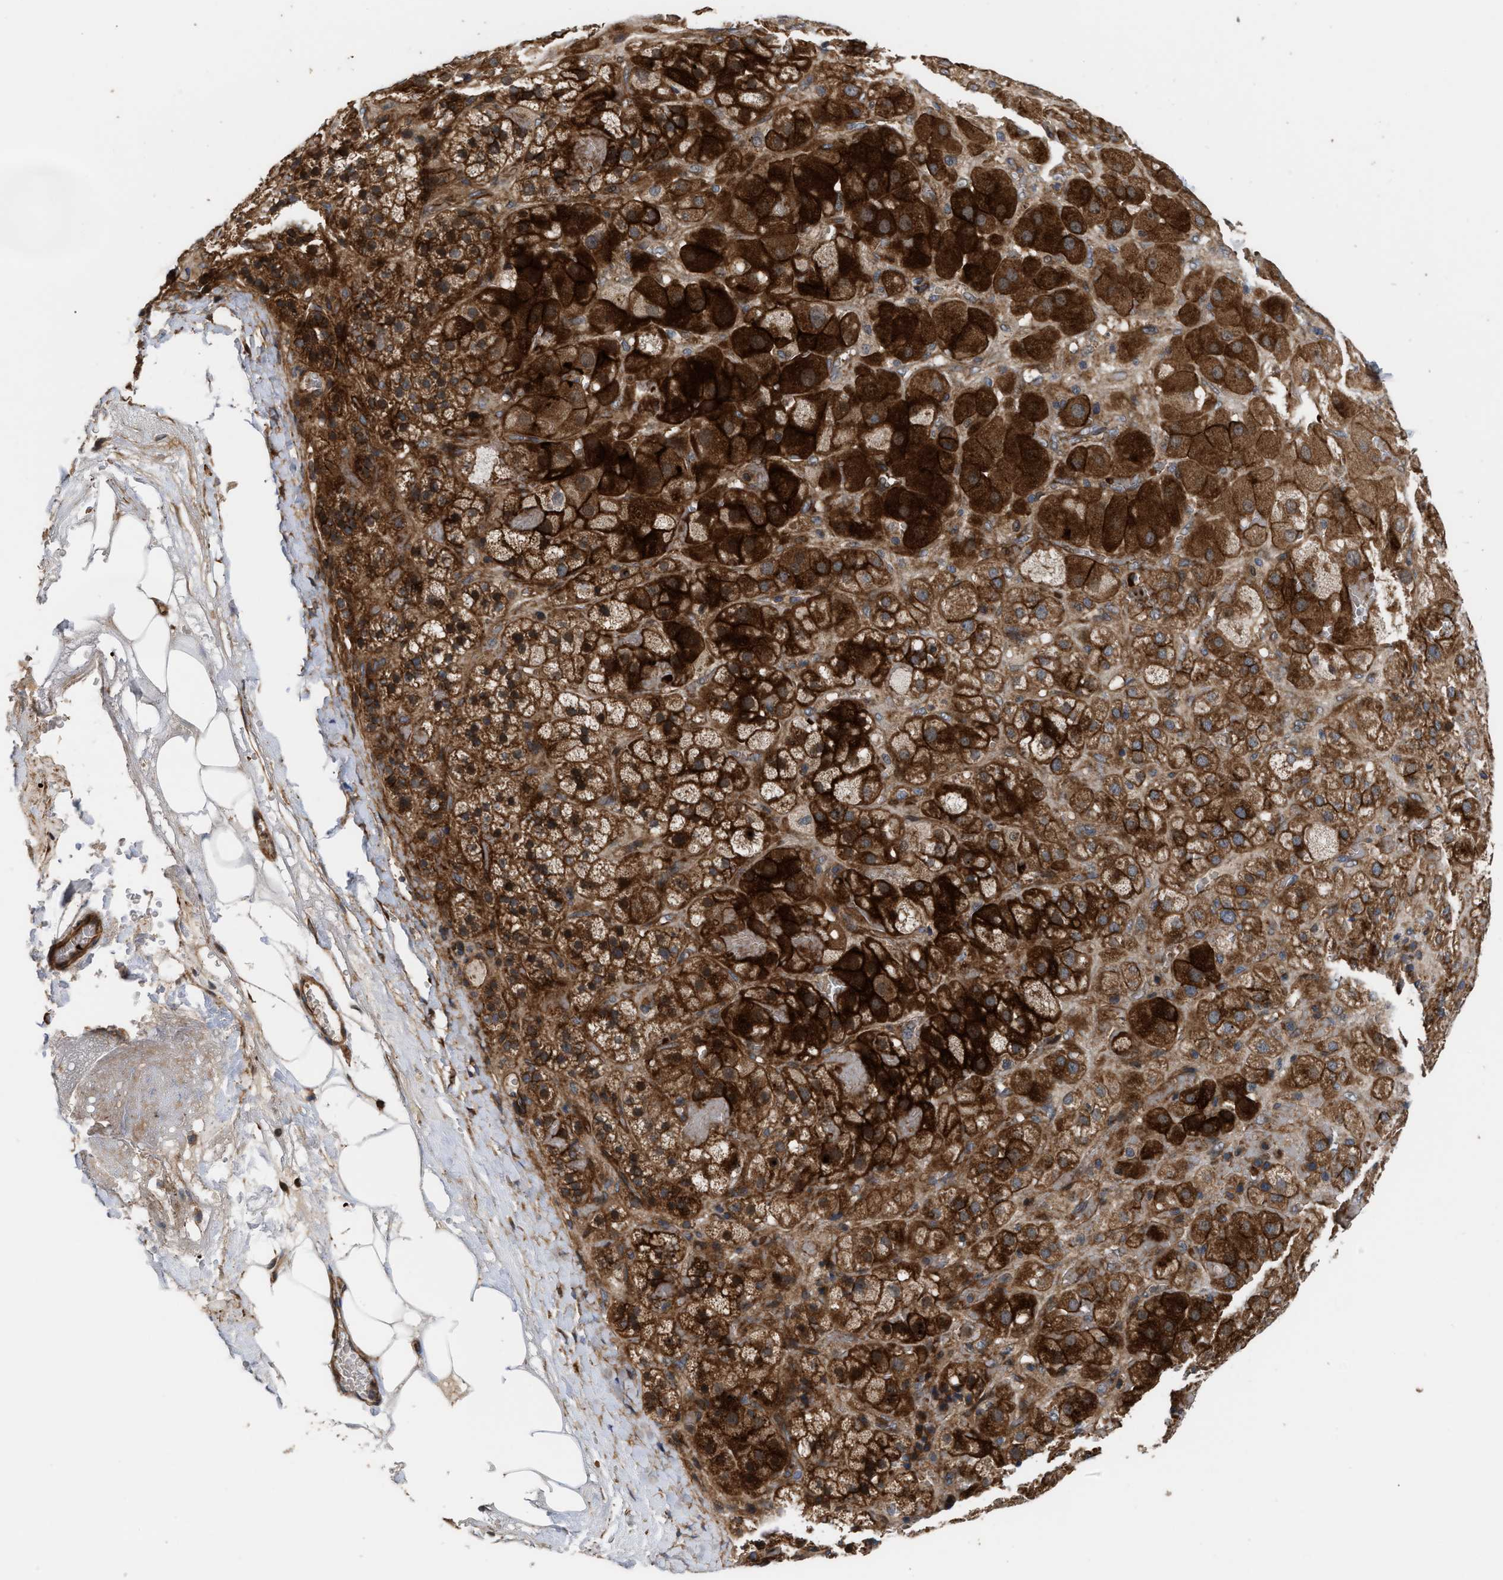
{"staining": {"intensity": "strong", "quantity": ">75%", "location": "cytoplasmic/membranous,nuclear"}, "tissue": "adrenal gland", "cell_type": "Glandular cells", "image_type": "normal", "snomed": [{"axis": "morphology", "description": "Normal tissue, NOS"}, {"axis": "topography", "description": "Adrenal gland"}], "caption": "Brown immunohistochemical staining in benign human adrenal gland exhibits strong cytoplasmic/membranous,nuclear positivity in approximately >75% of glandular cells. The staining is performed using DAB brown chromogen to label protein expression. The nuclei are counter-stained blue using hematoxylin.", "gene": "STAU1", "patient": {"sex": "female", "age": 47}}